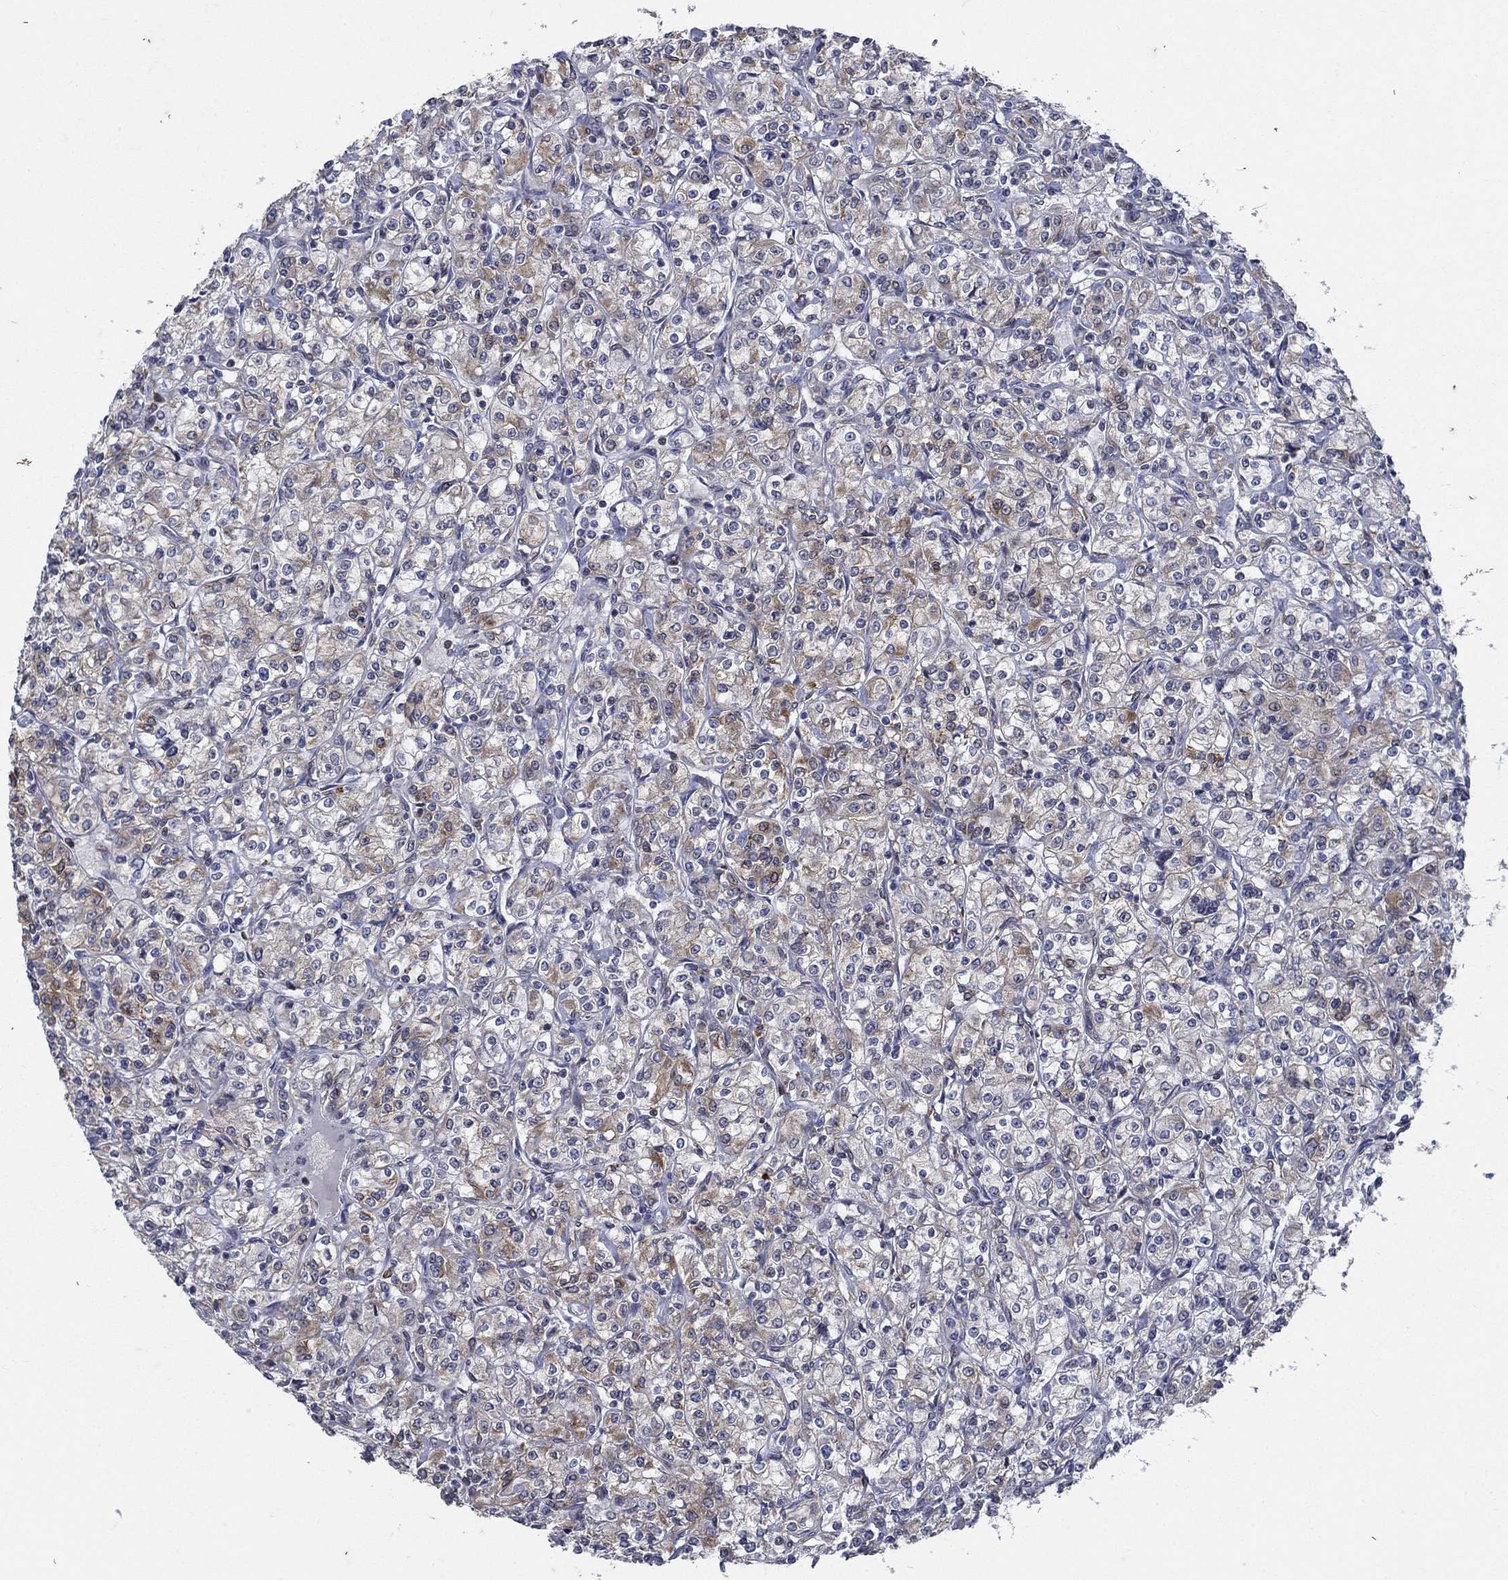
{"staining": {"intensity": "moderate", "quantity": "<25%", "location": "cytoplasmic/membranous"}, "tissue": "renal cancer", "cell_type": "Tumor cells", "image_type": "cancer", "snomed": [{"axis": "morphology", "description": "Adenocarcinoma, NOS"}, {"axis": "topography", "description": "Kidney"}], "caption": "Brown immunohistochemical staining in adenocarcinoma (renal) shows moderate cytoplasmic/membranous positivity in approximately <25% of tumor cells.", "gene": "DHRS7", "patient": {"sex": "male", "age": 77}}